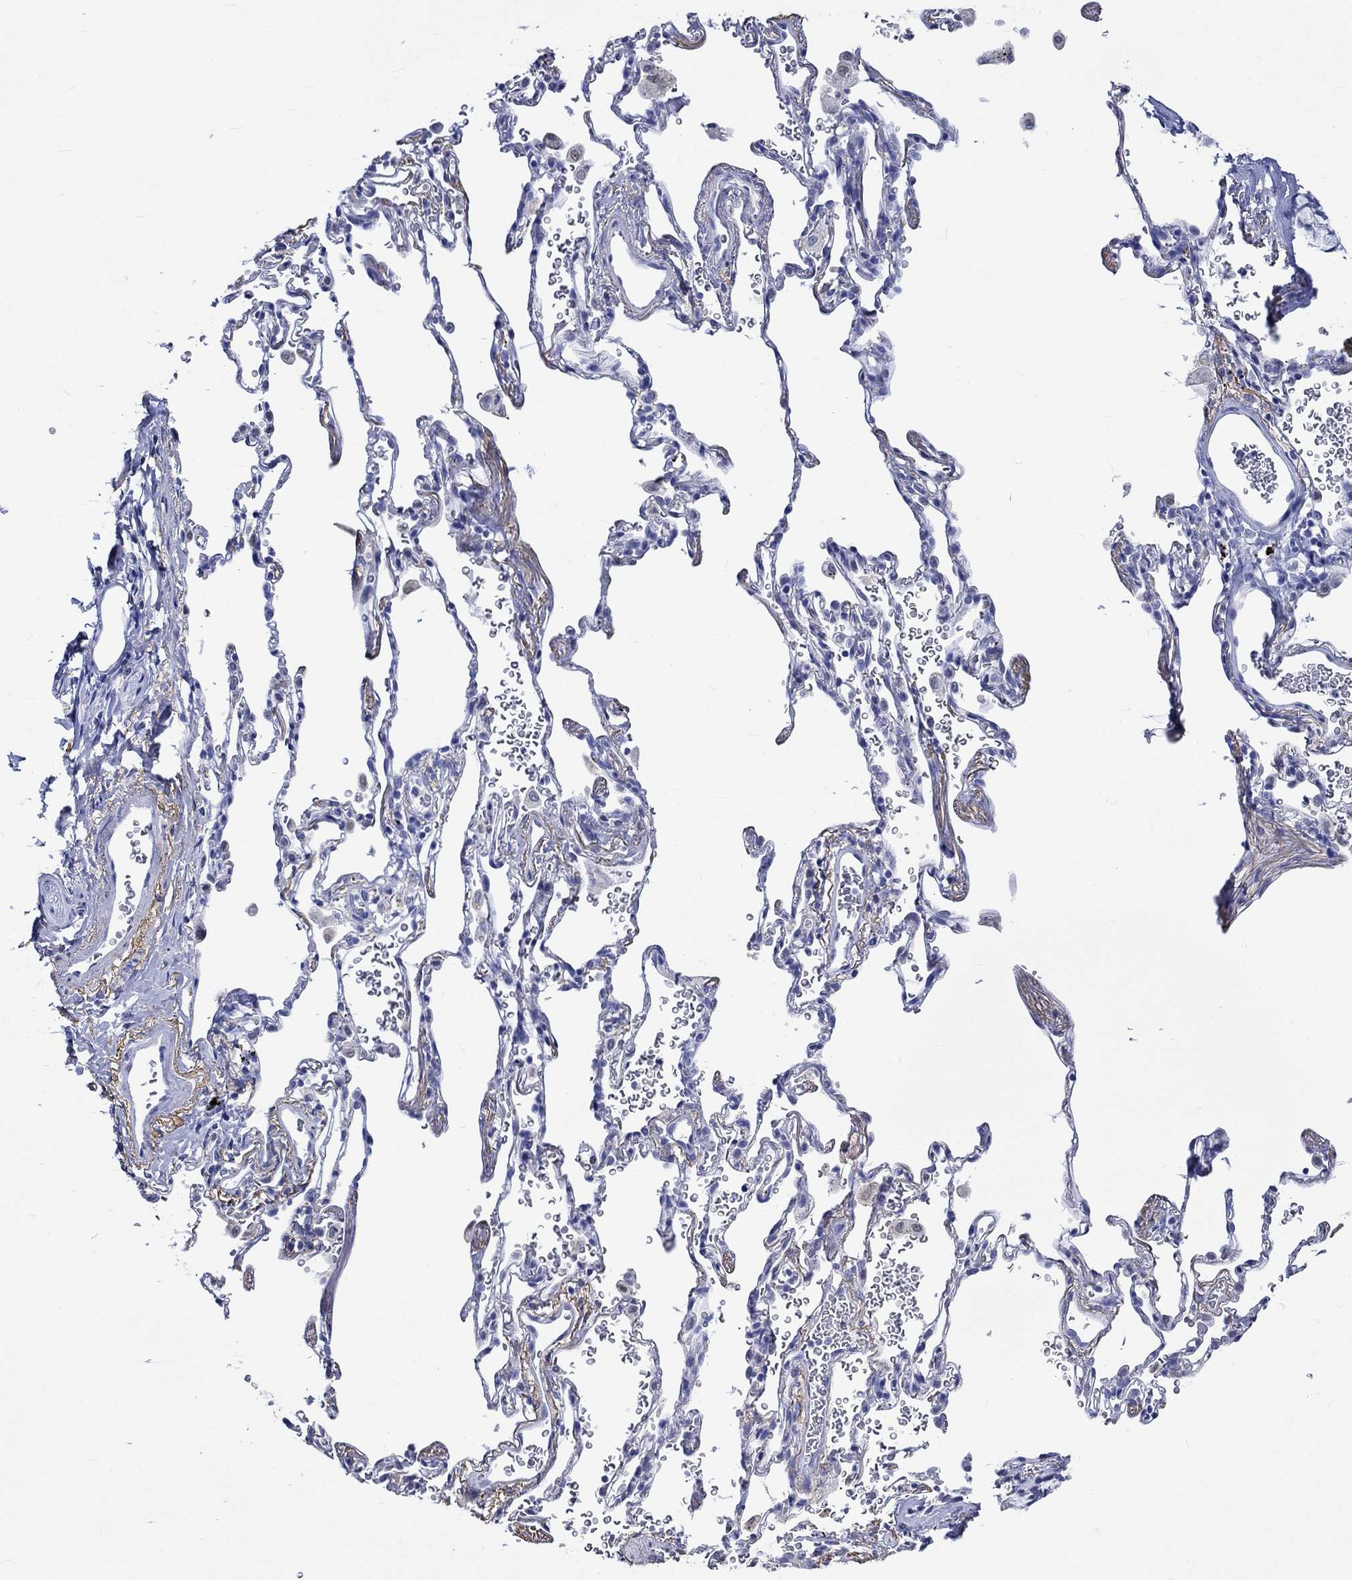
{"staining": {"intensity": "negative", "quantity": "none", "location": "none"}, "tissue": "adipose tissue", "cell_type": "Adipocytes", "image_type": "normal", "snomed": [{"axis": "morphology", "description": "Normal tissue, NOS"}, {"axis": "morphology", "description": "Adenocarcinoma, NOS"}, {"axis": "topography", "description": "Cartilage tissue"}, {"axis": "topography", "description": "Lung"}], "caption": "Human adipose tissue stained for a protein using immunohistochemistry reveals no positivity in adipocytes.", "gene": "KLHL35", "patient": {"sex": "male", "age": 59}}